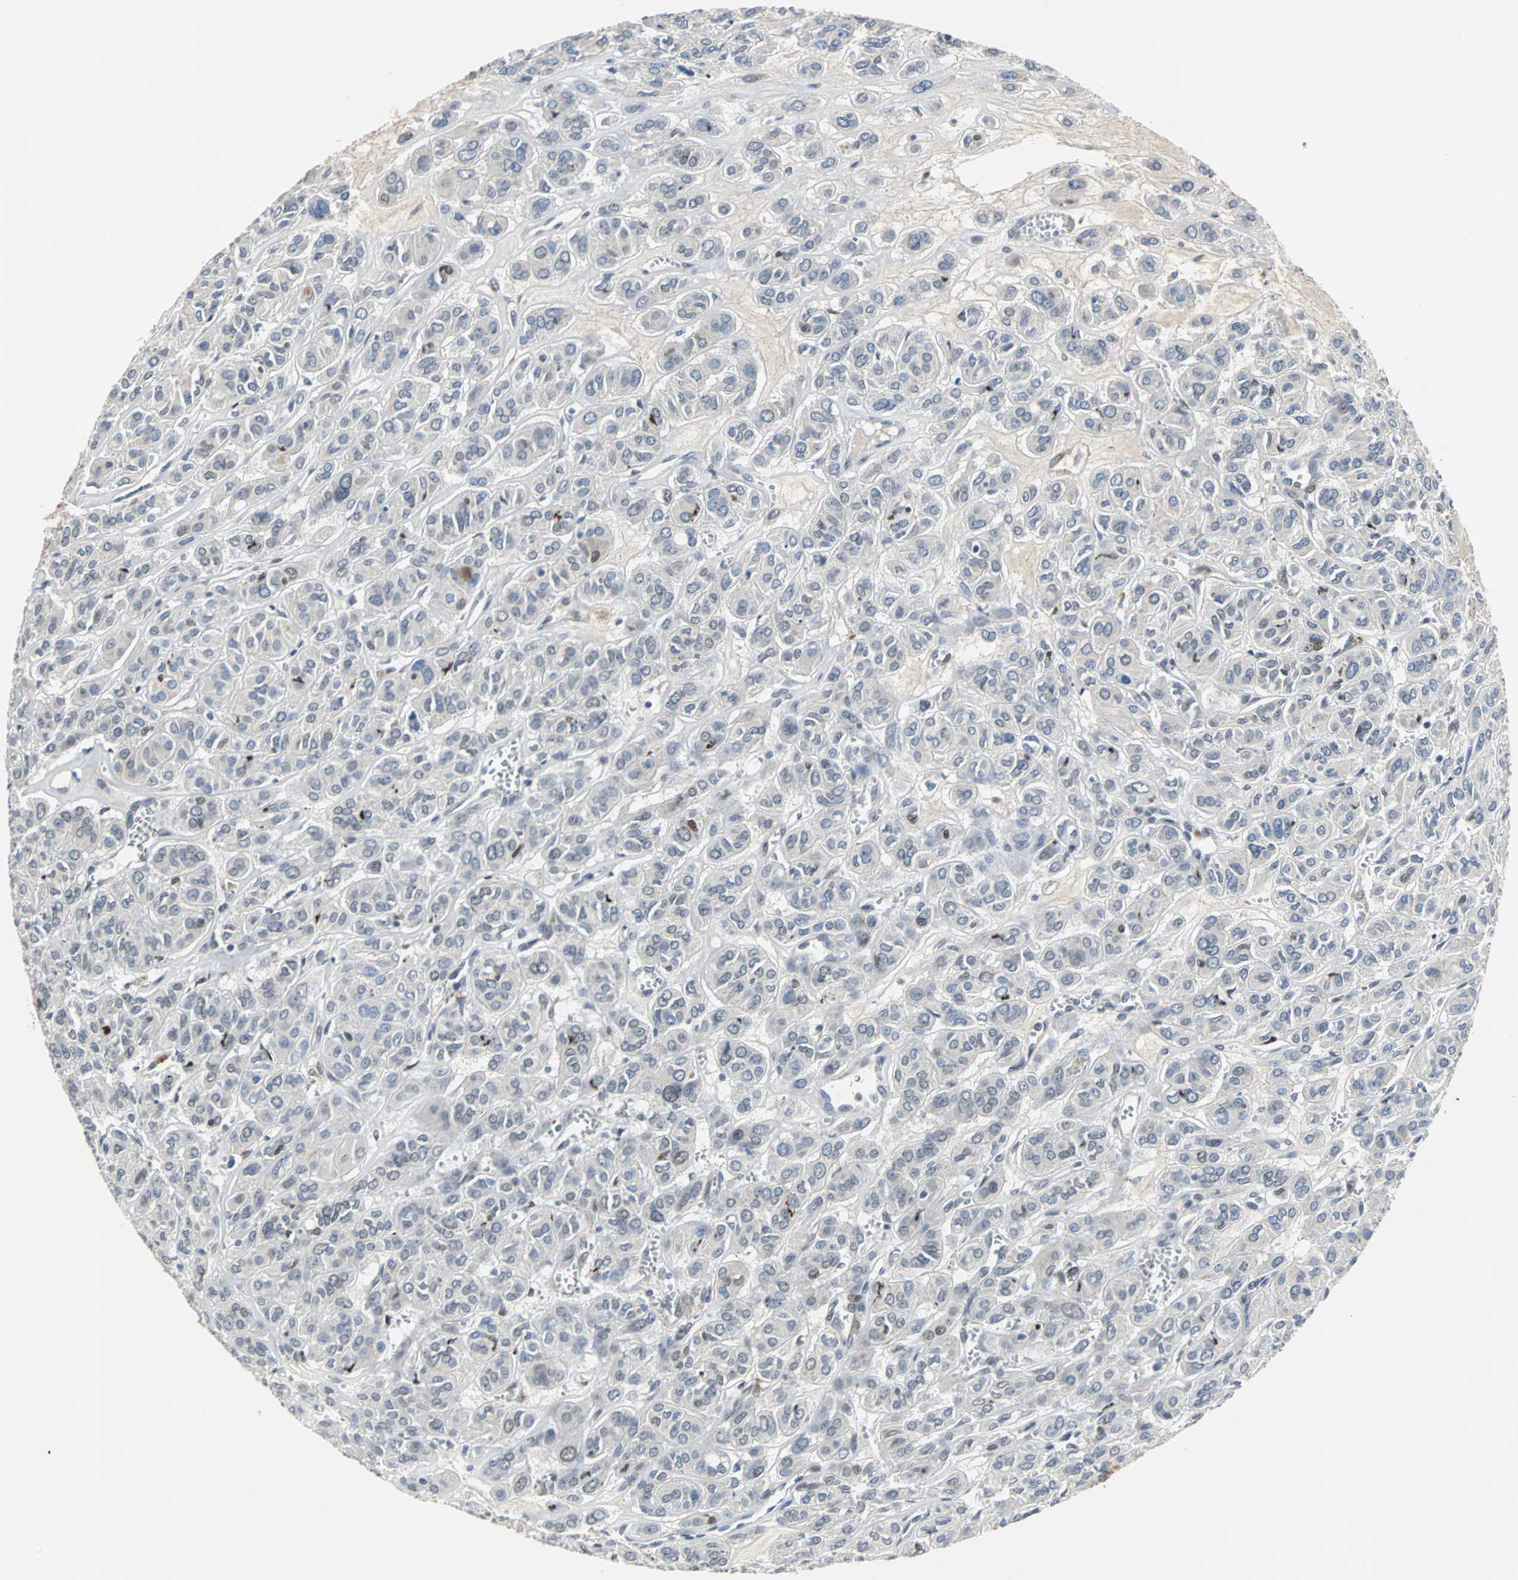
{"staining": {"intensity": "moderate", "quantity": "<25%", "location": "nuclear"}, "tissue": "thyroid cancer", "cell_type": "Tumor cells", "image_type": "cancer", "snomed": [{"axis": "morphology", "description": "Follicular adenoma carcinoma, NOS"}, {"axis": "topography", "description": "Thyroid gland"}], "caption": "A photomicrograph of human thyroid cancer stained for a protein shows moderate nuclear brown staining in tumor cells.", "gene": "HLX", "patient": {"sex": "female", "age": 71}}